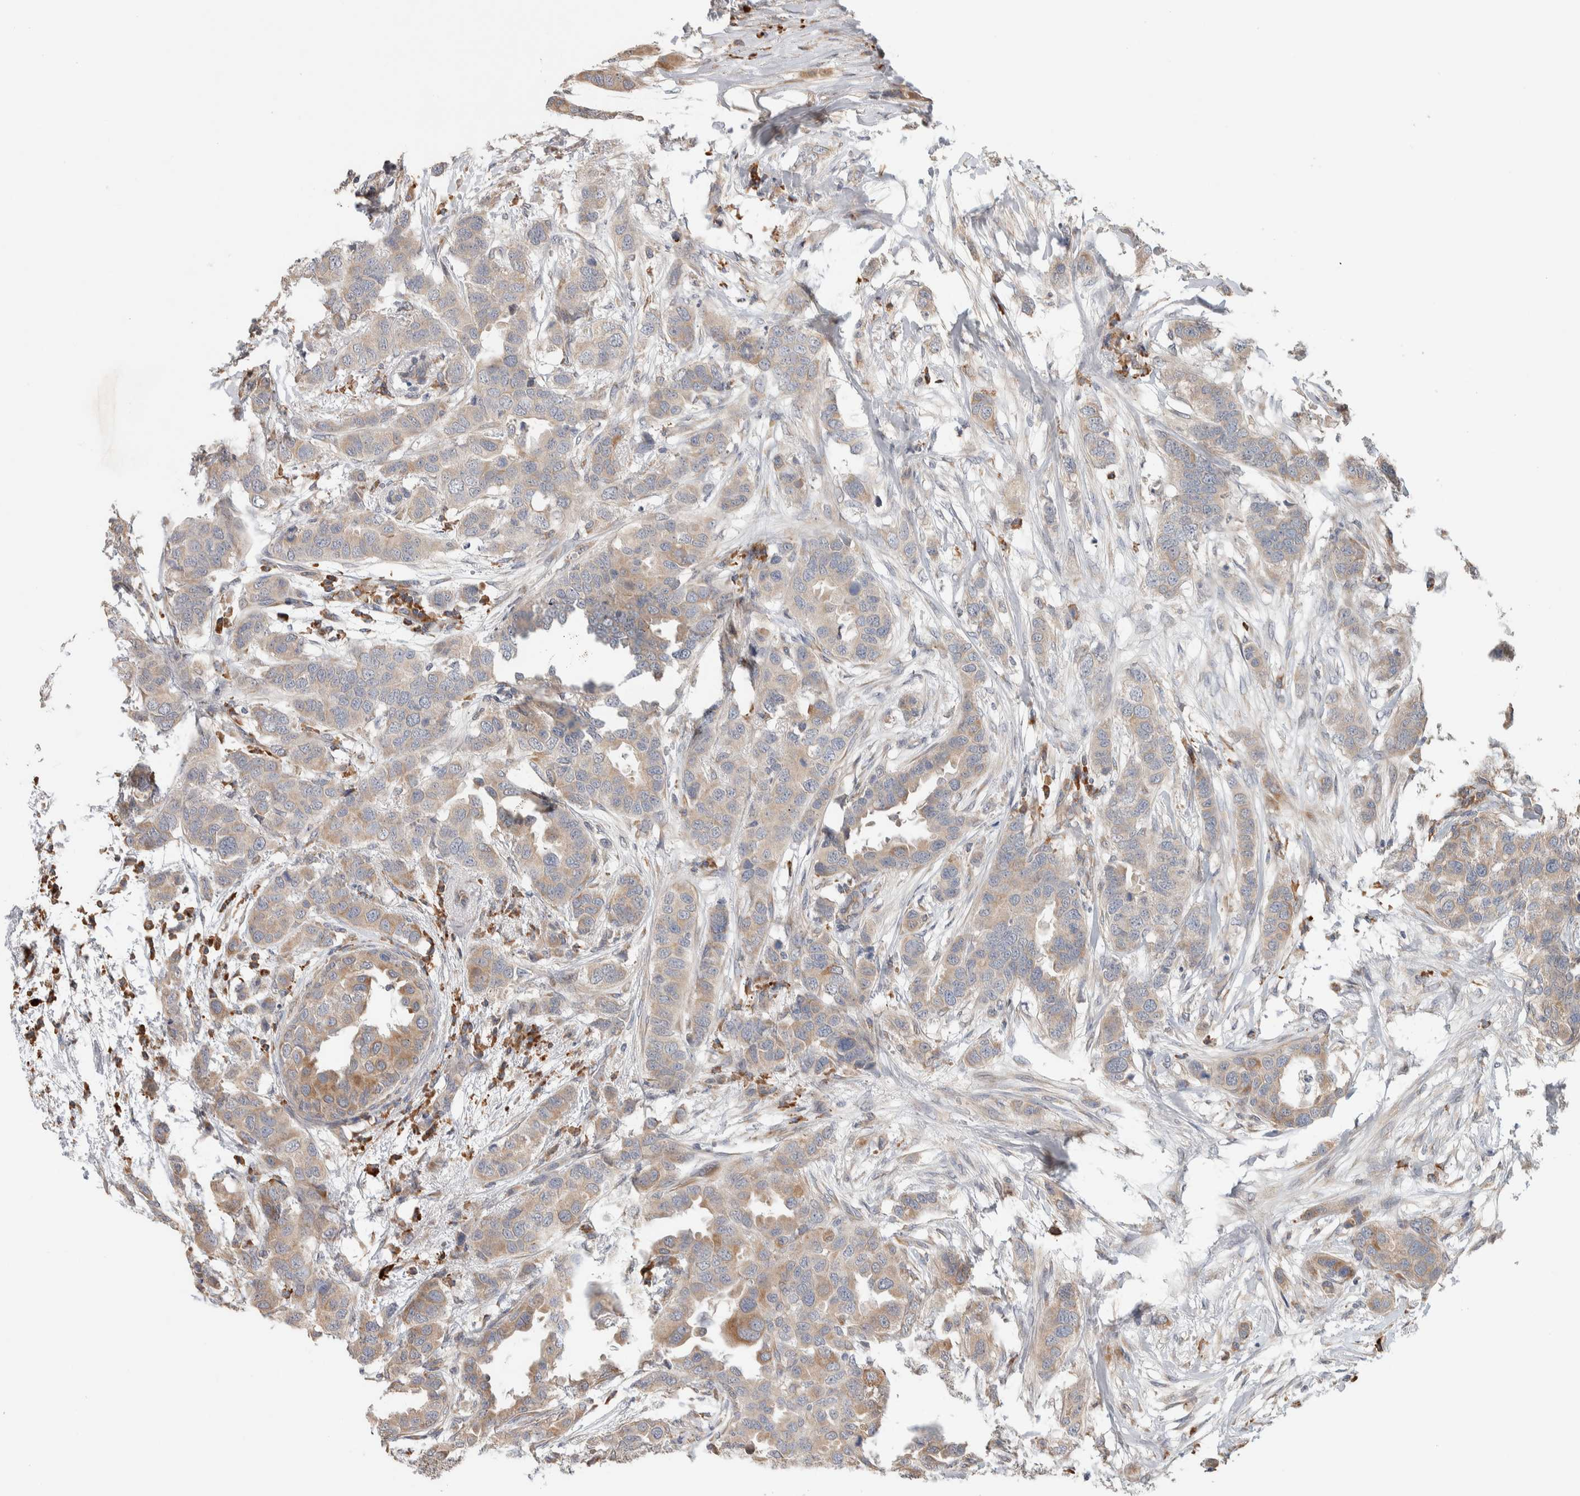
{"staining": {"intensity": "moderate", "quantity": ">75%", "location": "cytoplasmic/membranous"}, "tissue": "breast cancer", "cell_type": "Tumor cells", "image_type": "cancer", "snomed": [{"axis": "morphology", "description": "Duct carcinoma"}, {"axis": "topography", "description": "Breast"}], "caption": "DAB (3,3'-diaminobenzidine) immunohistochemical staining of breast cancer (infiltrating ductal carcinoma) shows moderate cytoplasmic/membranous protein expression in approximately >75% of tumor cells.", "gene": "ADCY8", "patient": {"sex": "female", "age": 50}}